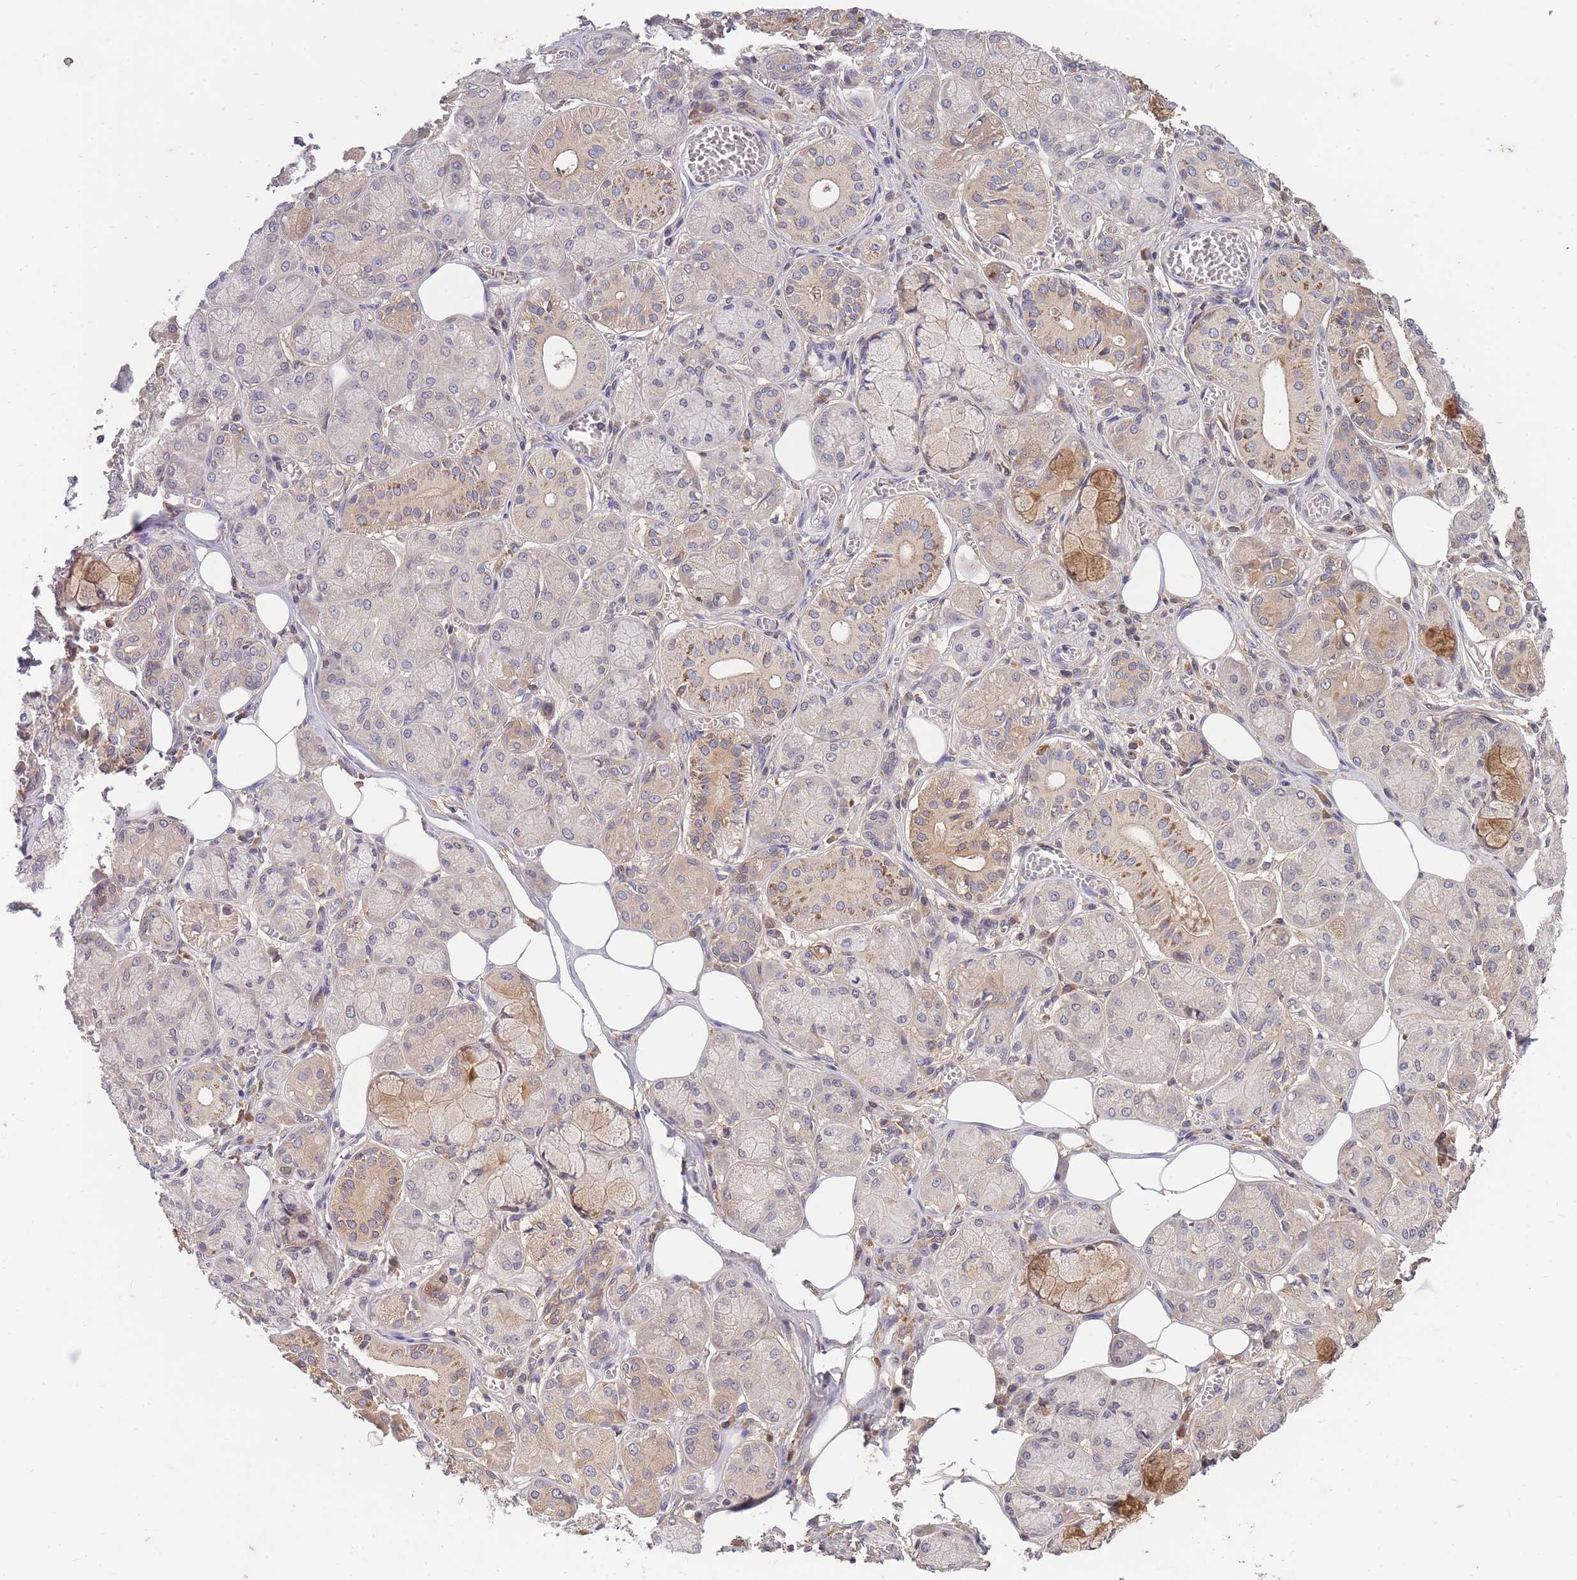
{"staining": {"intensity": "moderate", "quantity": "<25%", "location": "cytoplasmic/membranous"}, "tissue": "salivary gland", "cell_type": "Glandular cells", "image_type": "normal", "snomed": [{"axis": "morphology", "description": "Normal tissue, NOS"}, {"axis": "topography", "description": "Salivary gland"}], "caption": "A micrograph showing moderate cytoplasmic/membranous positivity in about <25% of glandular cells in unremarkable salivary gland, as visualized by brown immunohistochemical staining.", "gene": "RALGDS", "patient": {"sex": "male", "age": 74}}